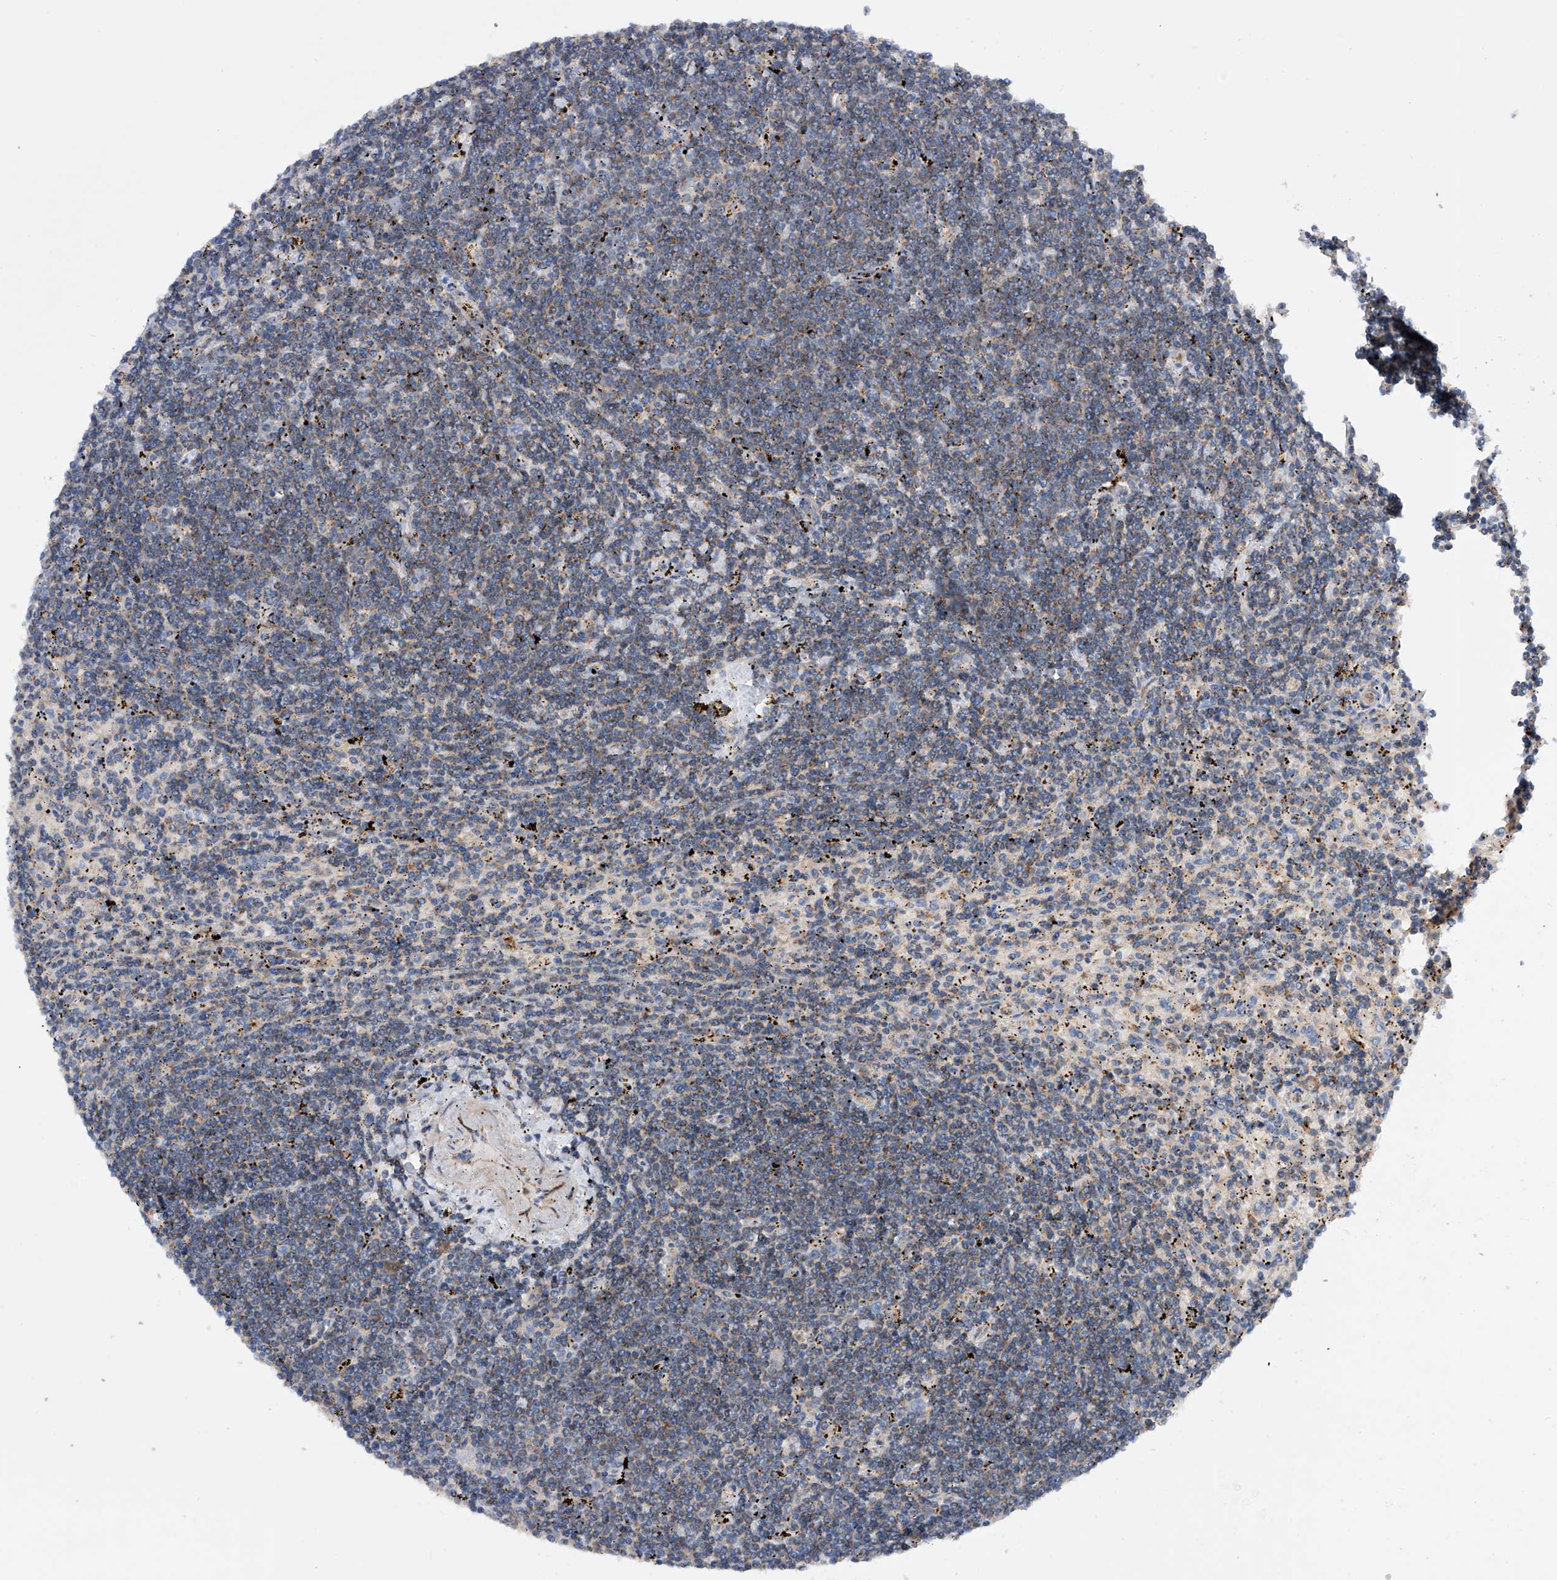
{"staining": {"intensity": "weak", "quantity": "25%-75%", "location": "cytoplasmic/membranous"}, "tissue": "lymphoma", "cell_type": "Tumor cells", "image_type": "cancer", "snomed": [{"axis": "morphology", "description": "Malignant lymphoma, non-Hodgkin's type, Low grade"}, {"axis": "topography", "description": "Spleen"}], "caption": "Lymphoma tissue reveals weak cytoplasmic/membranous expression in about 25%-75% of tumor cells, visualized by immunohistochemistry.", "gene": "MLYCD", "patient": {"sex": "male", "age": 76}}